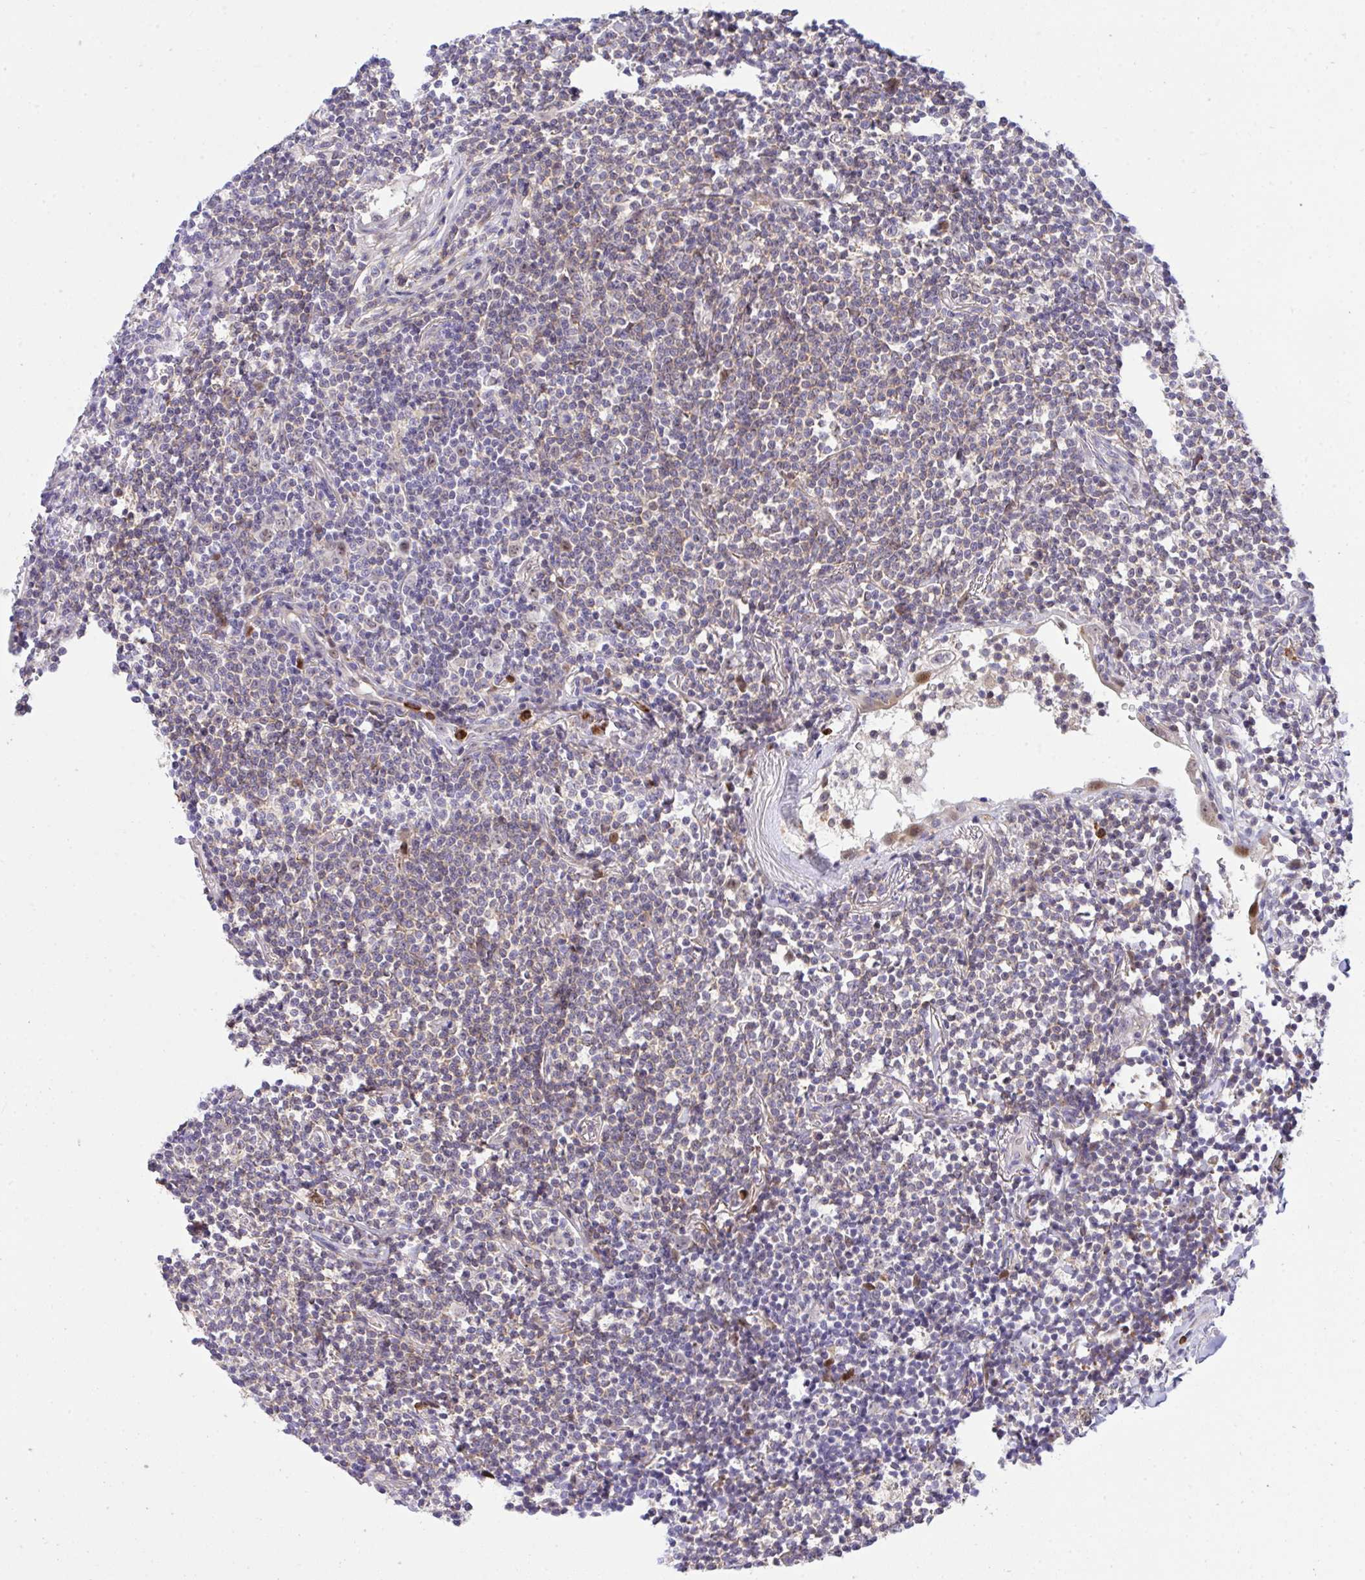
{"staining": {"intensity": "weak", "quantity": "25%-75%", "location": "cytoplasmic/membranous"}, "tissue": "lymphoma", "cell_type": "Tumor cells", "image_type": "cancer", "snomed": [{"axis": "morphology", "description": "Malignant lymphoma, non-Hodgkin's type, Low grade"}, {"axis": "topography", "description": "Lung"}], "caption": "Protein analysis of malignant lymphoma, non-Hodgkin's type (low-grade) tissue reveals weak cytoplasmic/membranous expression in about 25%-75% of tumor cells. The staining was performed using DAB, with brown indicating positive protein expression. Nuclei are stained blue with hematoxylin.", "gene": "ZNF554", "patient": {"sex": "female", "age": 71}}